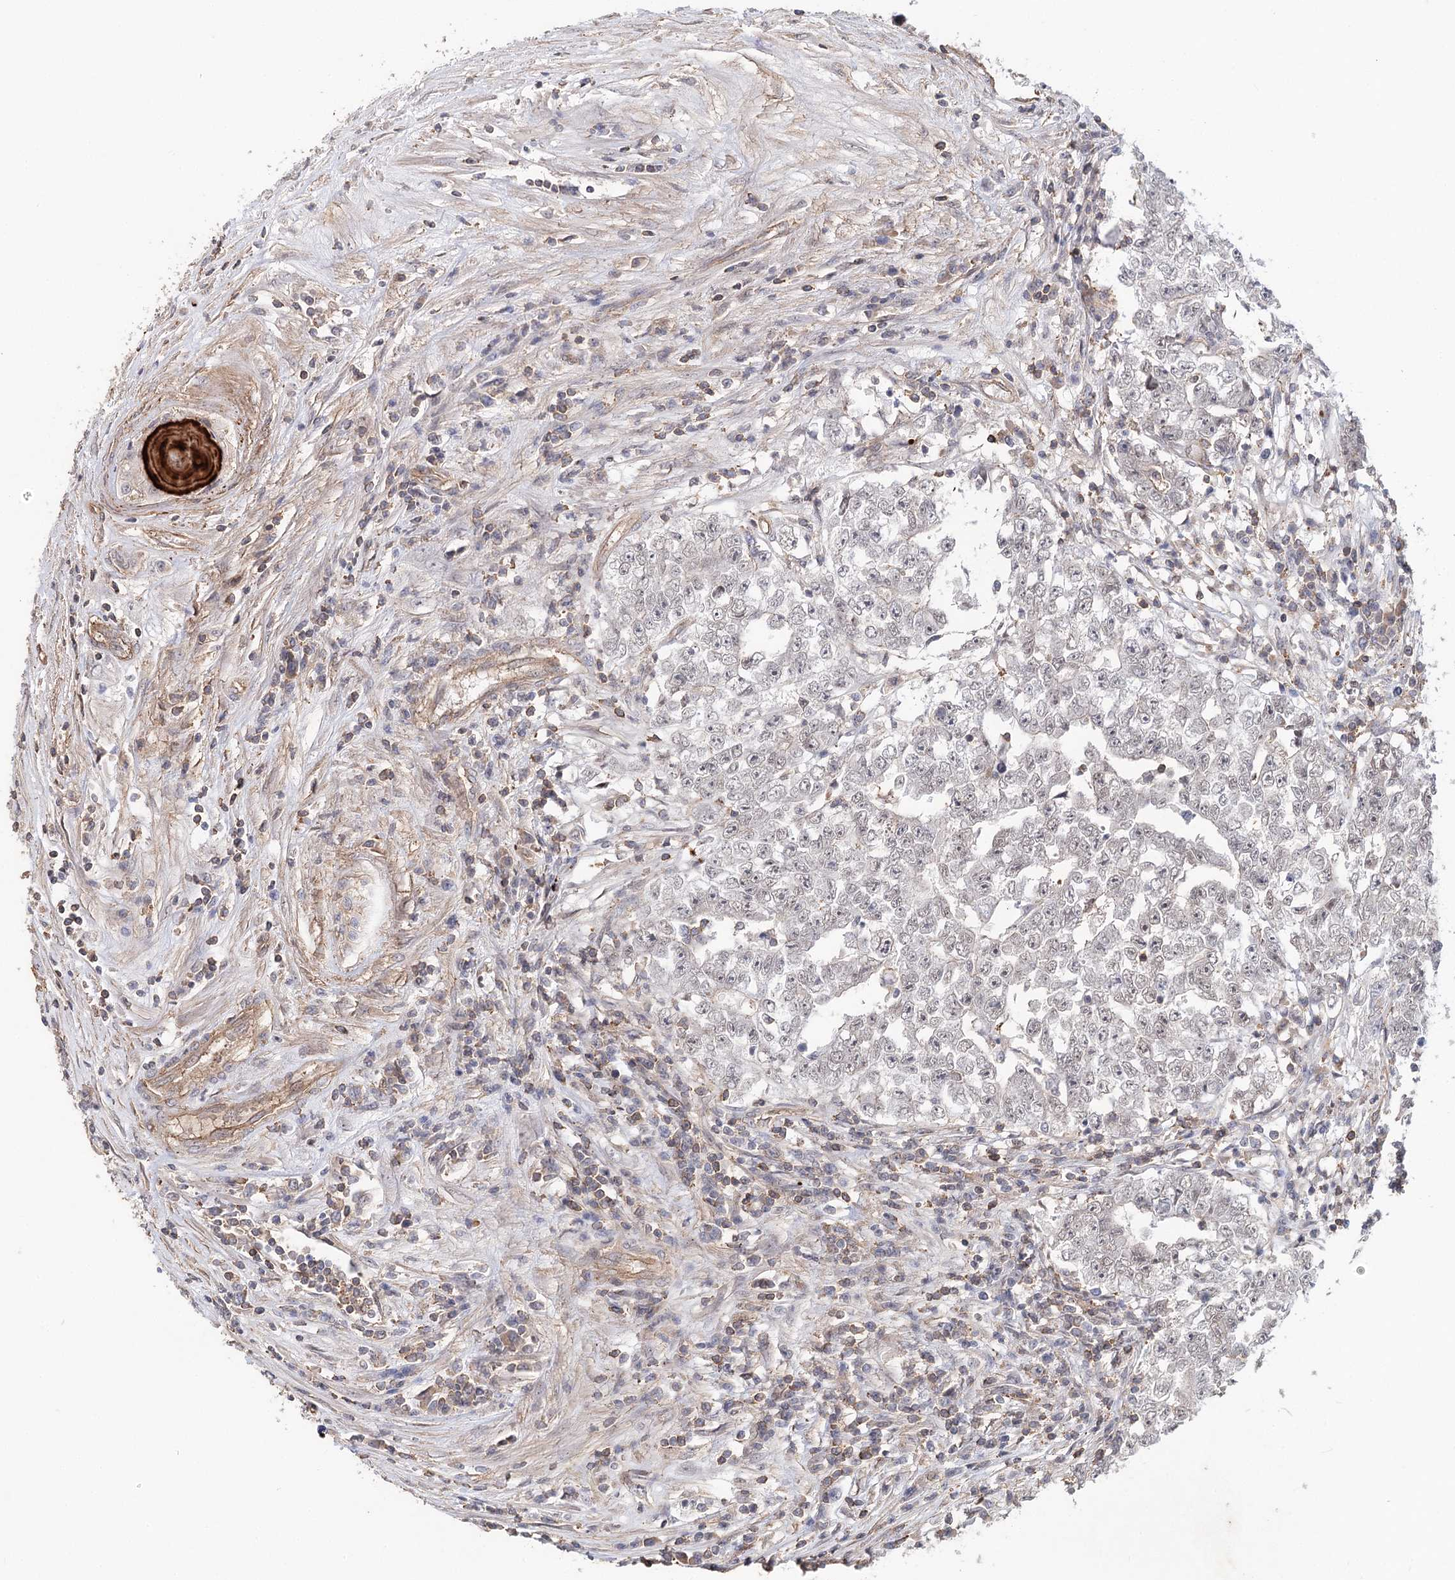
{"staining": {"intensity": "negative", "quantity": "none", "location": "none"}, "tissue": "testis cancer", "cell_type": "Tumor cells", "image_type": "cancer", "snomed": [{"axis": "morphology", "description": "Carcinoma, Embryonal, NOS"}, {"axis": "topography", "description": "Testis"}], "caption": "Testis embryonal carcinoma stained for a protein using immunohistochemistry (IHC) shows no staining tumor cells.", "gene": "TMEM218", "patient": {"sex": "male", "age": 25}}